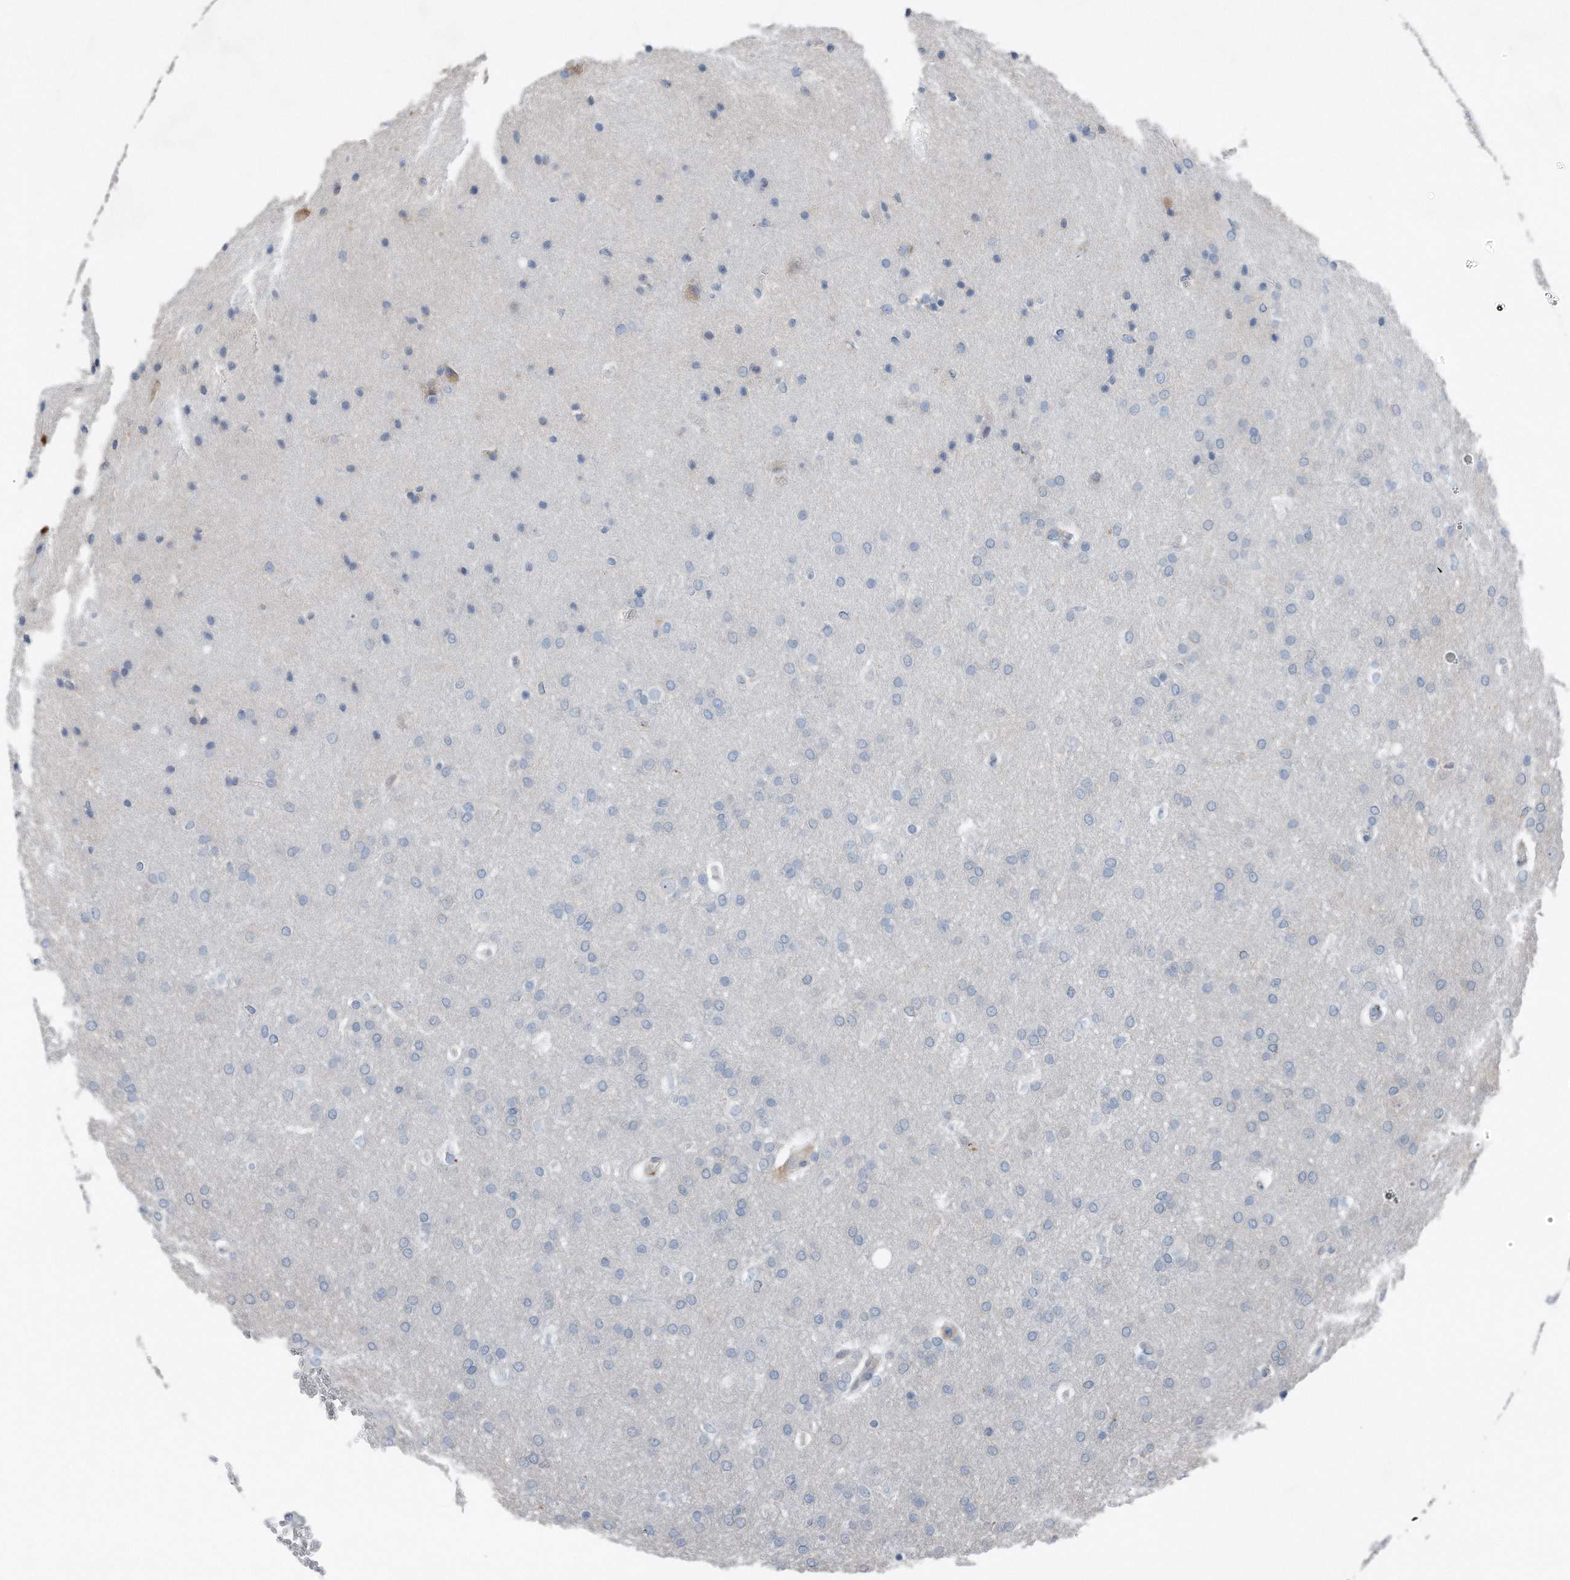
{"staining": {"intensity": "negative", "quantity": "none", "location": "none"}, "tissue": "glioma", "cell_type": "Tumor cells", "image_type": "cancer", "snomed": [{"axis": "morphology", "description": "Glioma, malignant, Low grade"}, {"axis": "topography", "description": "Brain"}], "caption": "A histopathology image of human glioma is negative for staining in tumor cells.", "gene": "ZNF772", "patient": {"sex": "female", "age": 37}}